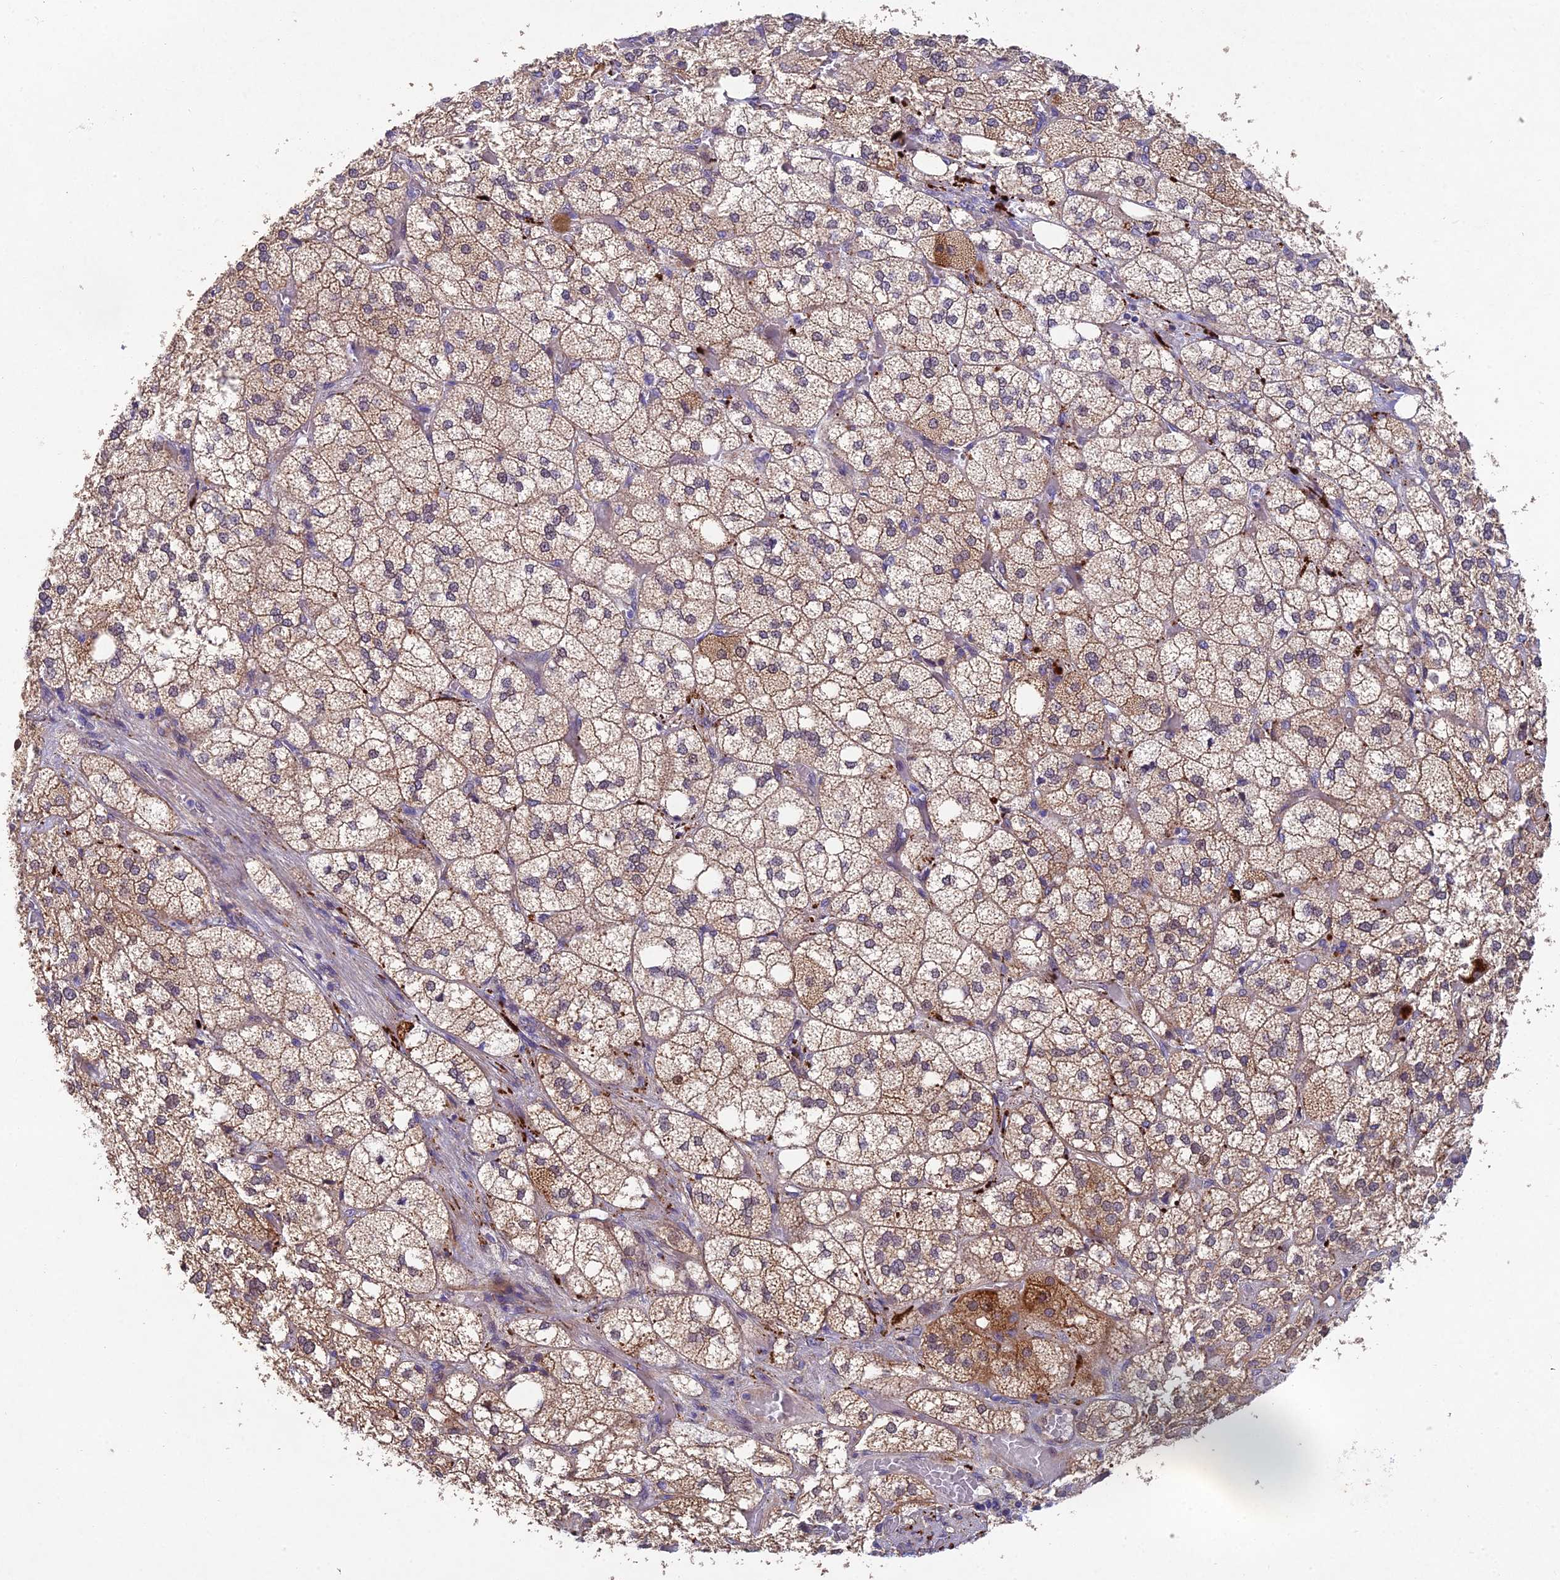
{"staining": {"intensity": "strong", "quantity": "25%-75%", "location": "cytoplasmic/membranous,nuclear"}, "tissue": "adrenal gland", "cell_type": "Glandular cells", "image_type": "normal", "snomed": [{"axis": "morphology", "description": "Normal tissue, NOS"}, {"axis": "topography", "description": "Adrenal gland"}], "caption": "This is an image of immunohistochemistry staining of benign adrenal gland, which shows strong staining in the cytoplasmic/membranous,nuclear of glandular cells.", "gene": "NSMCE1", "patient": {"sex": "male", "age": 61}}